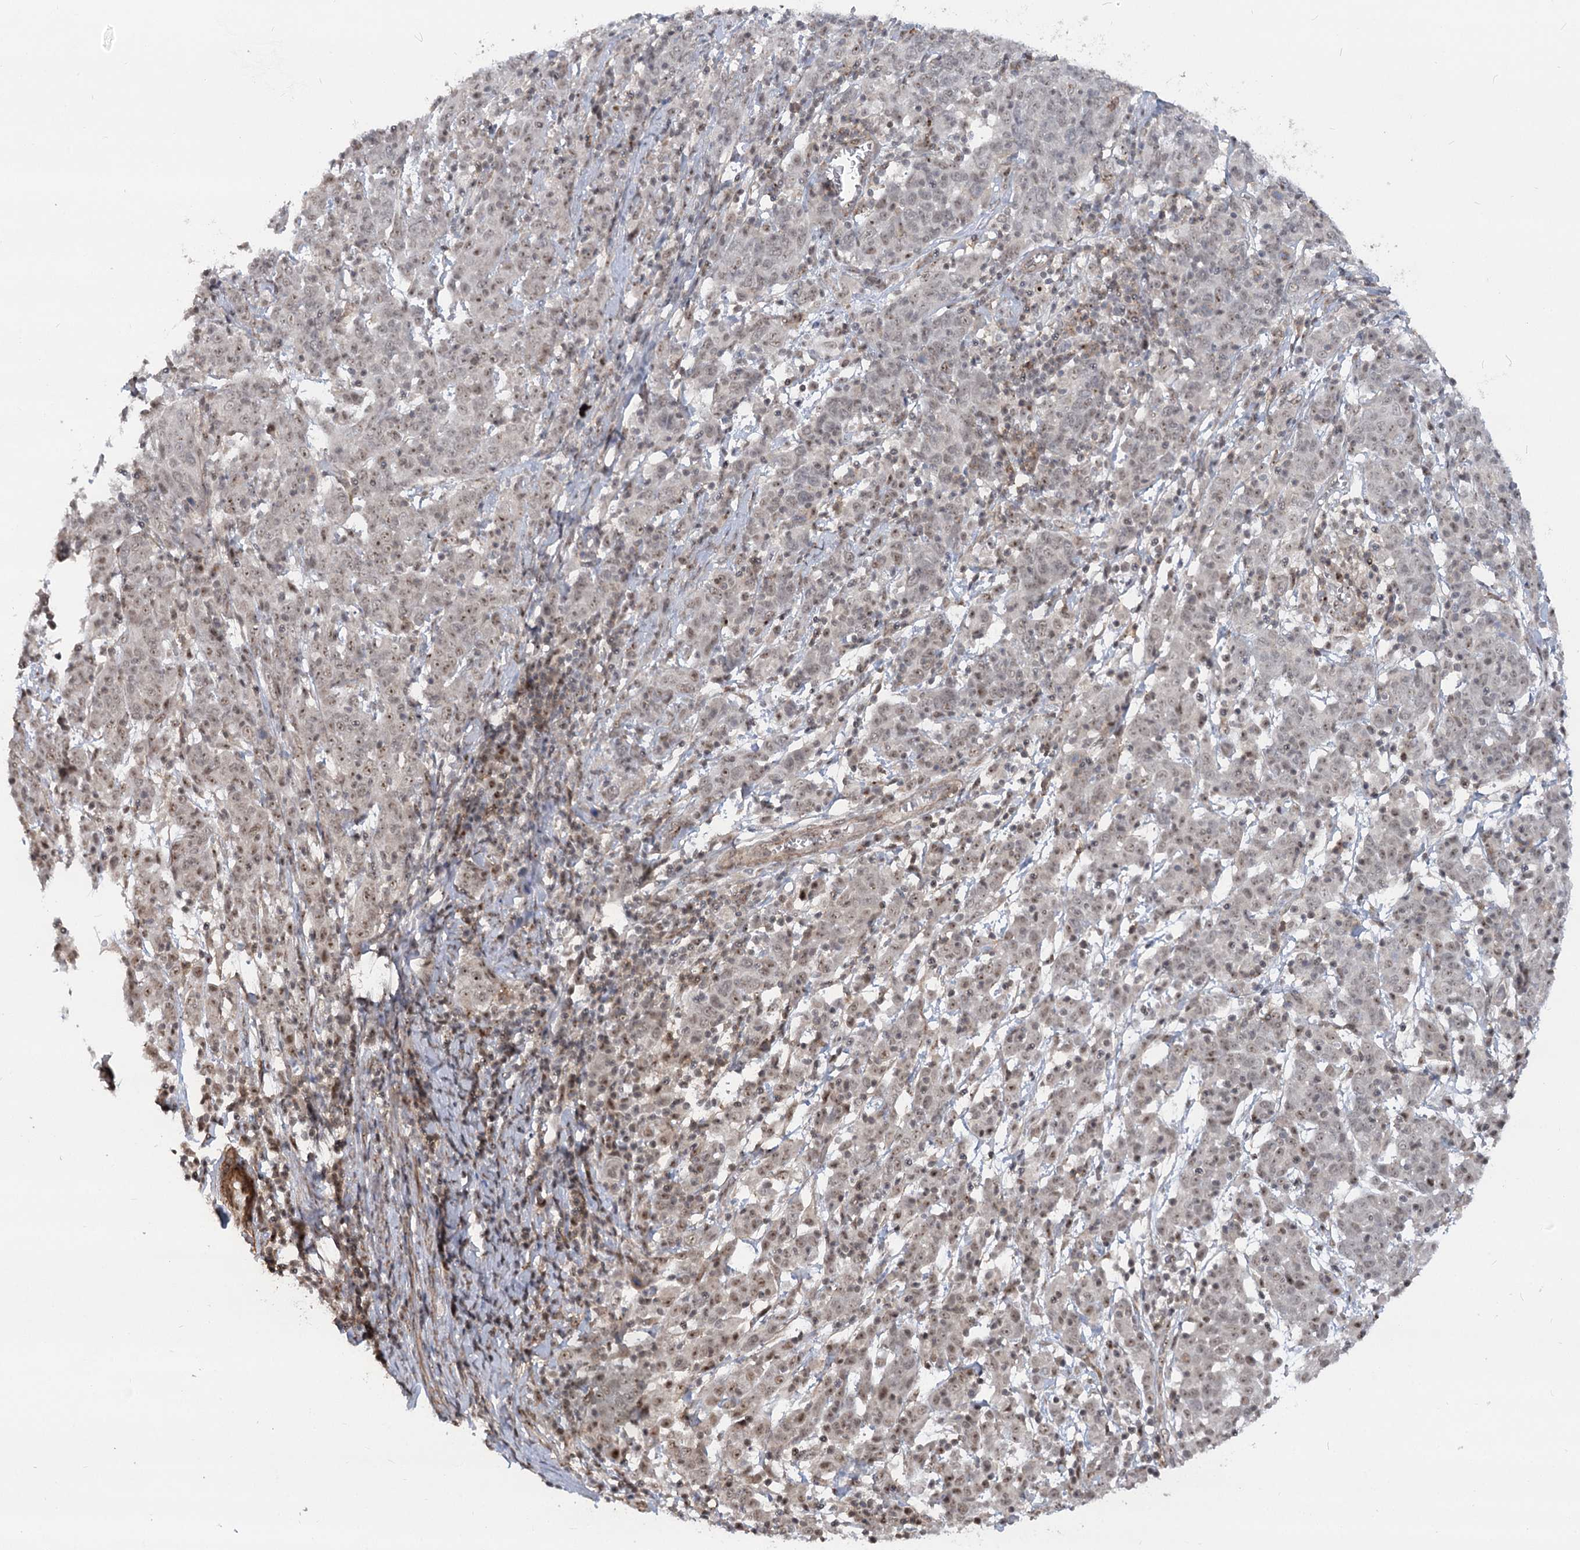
{"staining": {"intensity": "moderate", "quantity": "<25%", "location": "nuclear"}, "tissue": "cervical cancer", "cell_type": "Tumor cells", "image_type": "cancer", "snomed": [{"axis": "morphology", "description": "Squamous cell carcinoma, NOS"}, {"axis": "topography", "description": "Cervix"}], "caption": "The image reveals a brown stain indicating the presence of a protein in the nuclear of tumor cells in squamous cell carcinoma (cervical). (Brightfield microscopy of DAB IHC at high magnification).", "gene": "GNL3L", "patient": {"sex": "female", "age": 67}}